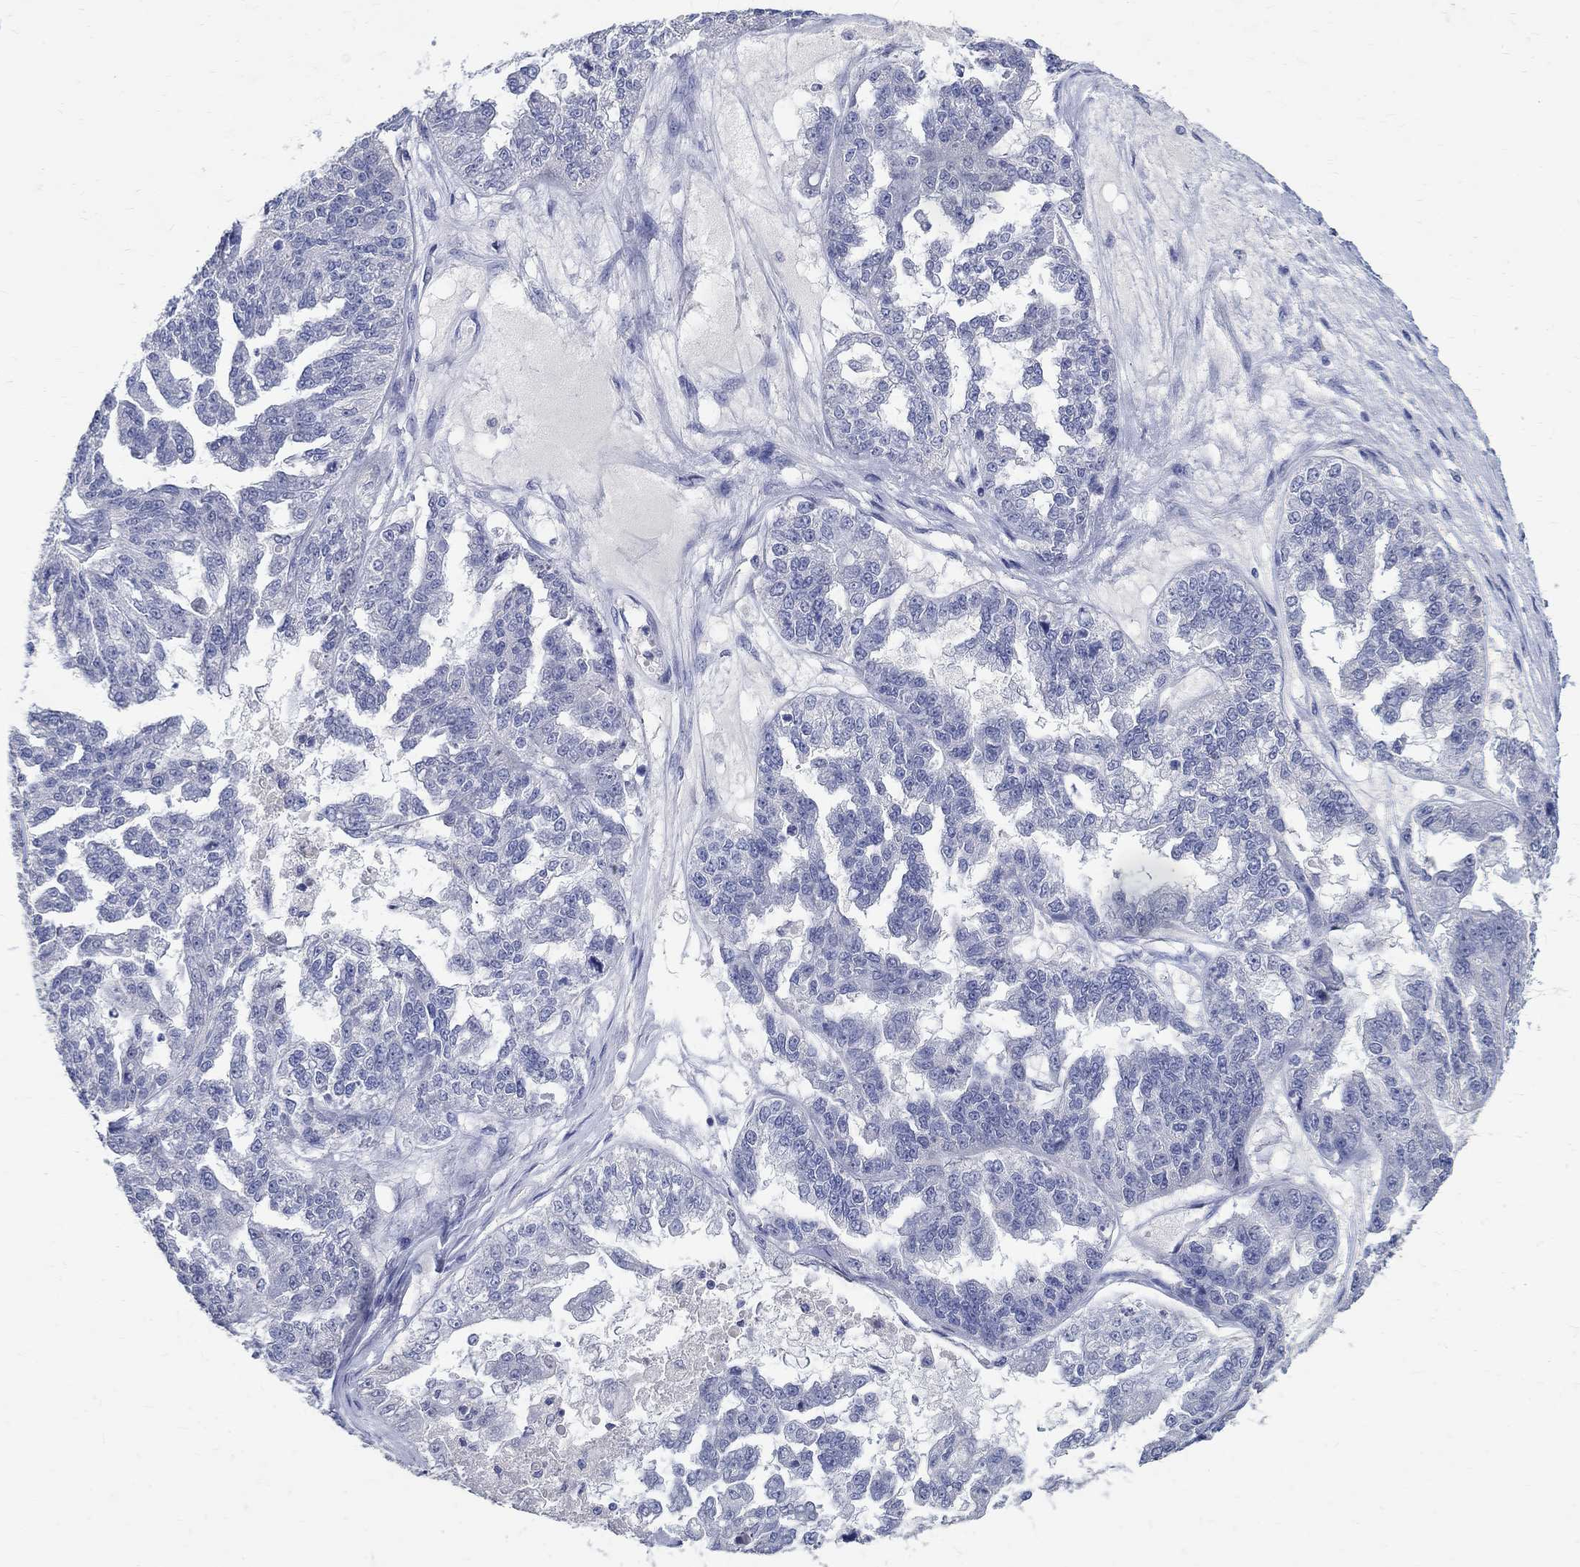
{"staining": {"intensity": "negative", "quantity": "none", "location": "none"}, "tissue": "ovarian cancer", "cell_type": "Tumor cells", "image_type": "cancer", "snomed": [{"axis": "morphology", "description": "Cystadenocarcinoma, serous, NOS"}, {"axis": "topography", "description": "Ovary"}], "caption": "This is an immunohistochemistry (IHC) image of serous cystadenocarcinoma (ovarian). There is no expression in tumor cells.", "gene": "SOX2", "patient": {"sex": "female", "age": 58}}